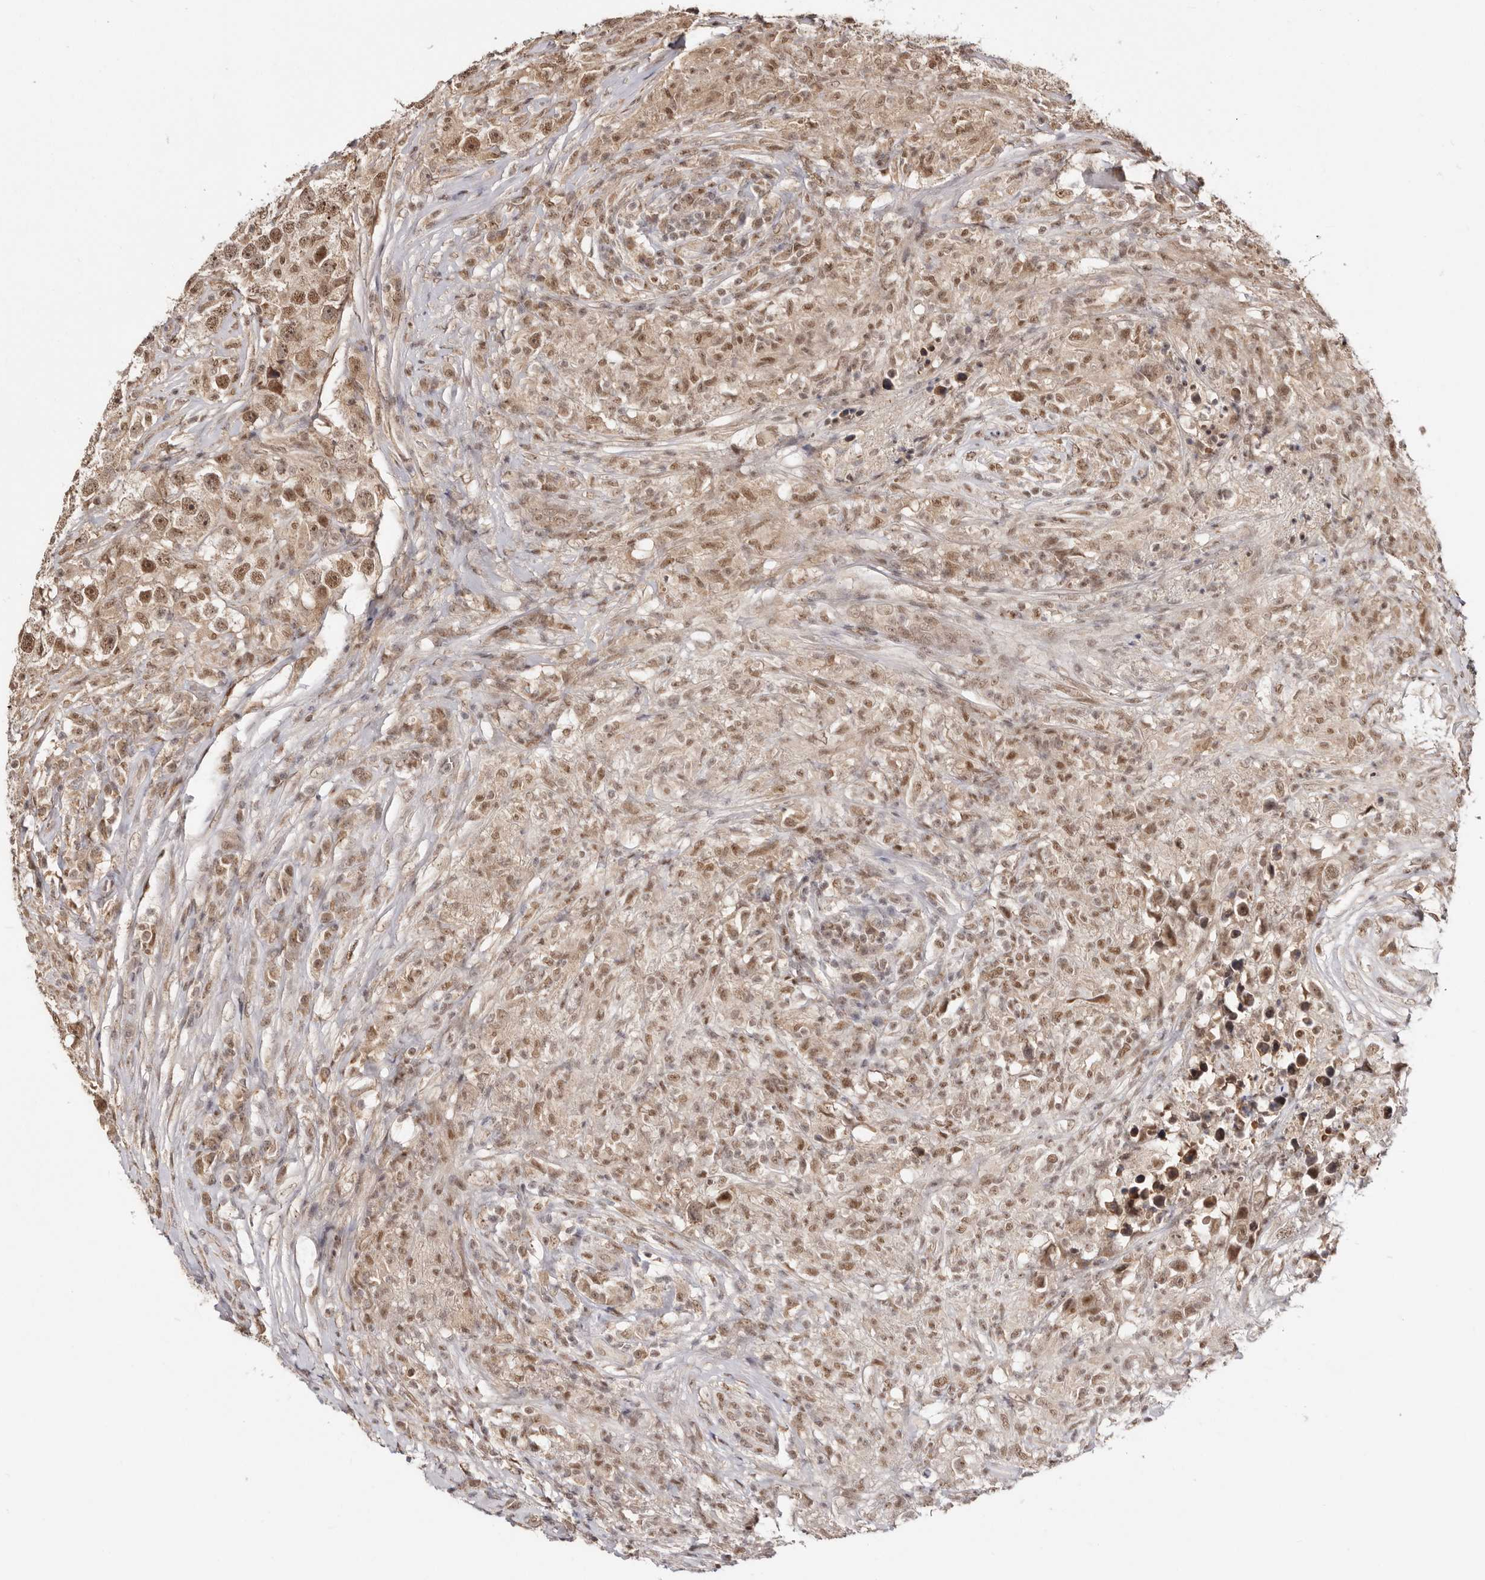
{"staining": {"intensity": "moderate", "quantity": ">75%", "location": "nuclear"}, "tissue": "testis cancer", "cell_type": "Tumor cells", "image_type": "cancer", "snomed": [{"axis": "morphology", "description": "Seminoma, NOS"}, {"axis": "topography", "description": "Testis"}], "caption": "The histopathology image reveals a brown stain indicating the presence of a protein in the nuclear of tumor cells in seminoma (testis).", "gene": "MED8", "patient": {"sex": "male", "age": 49}}